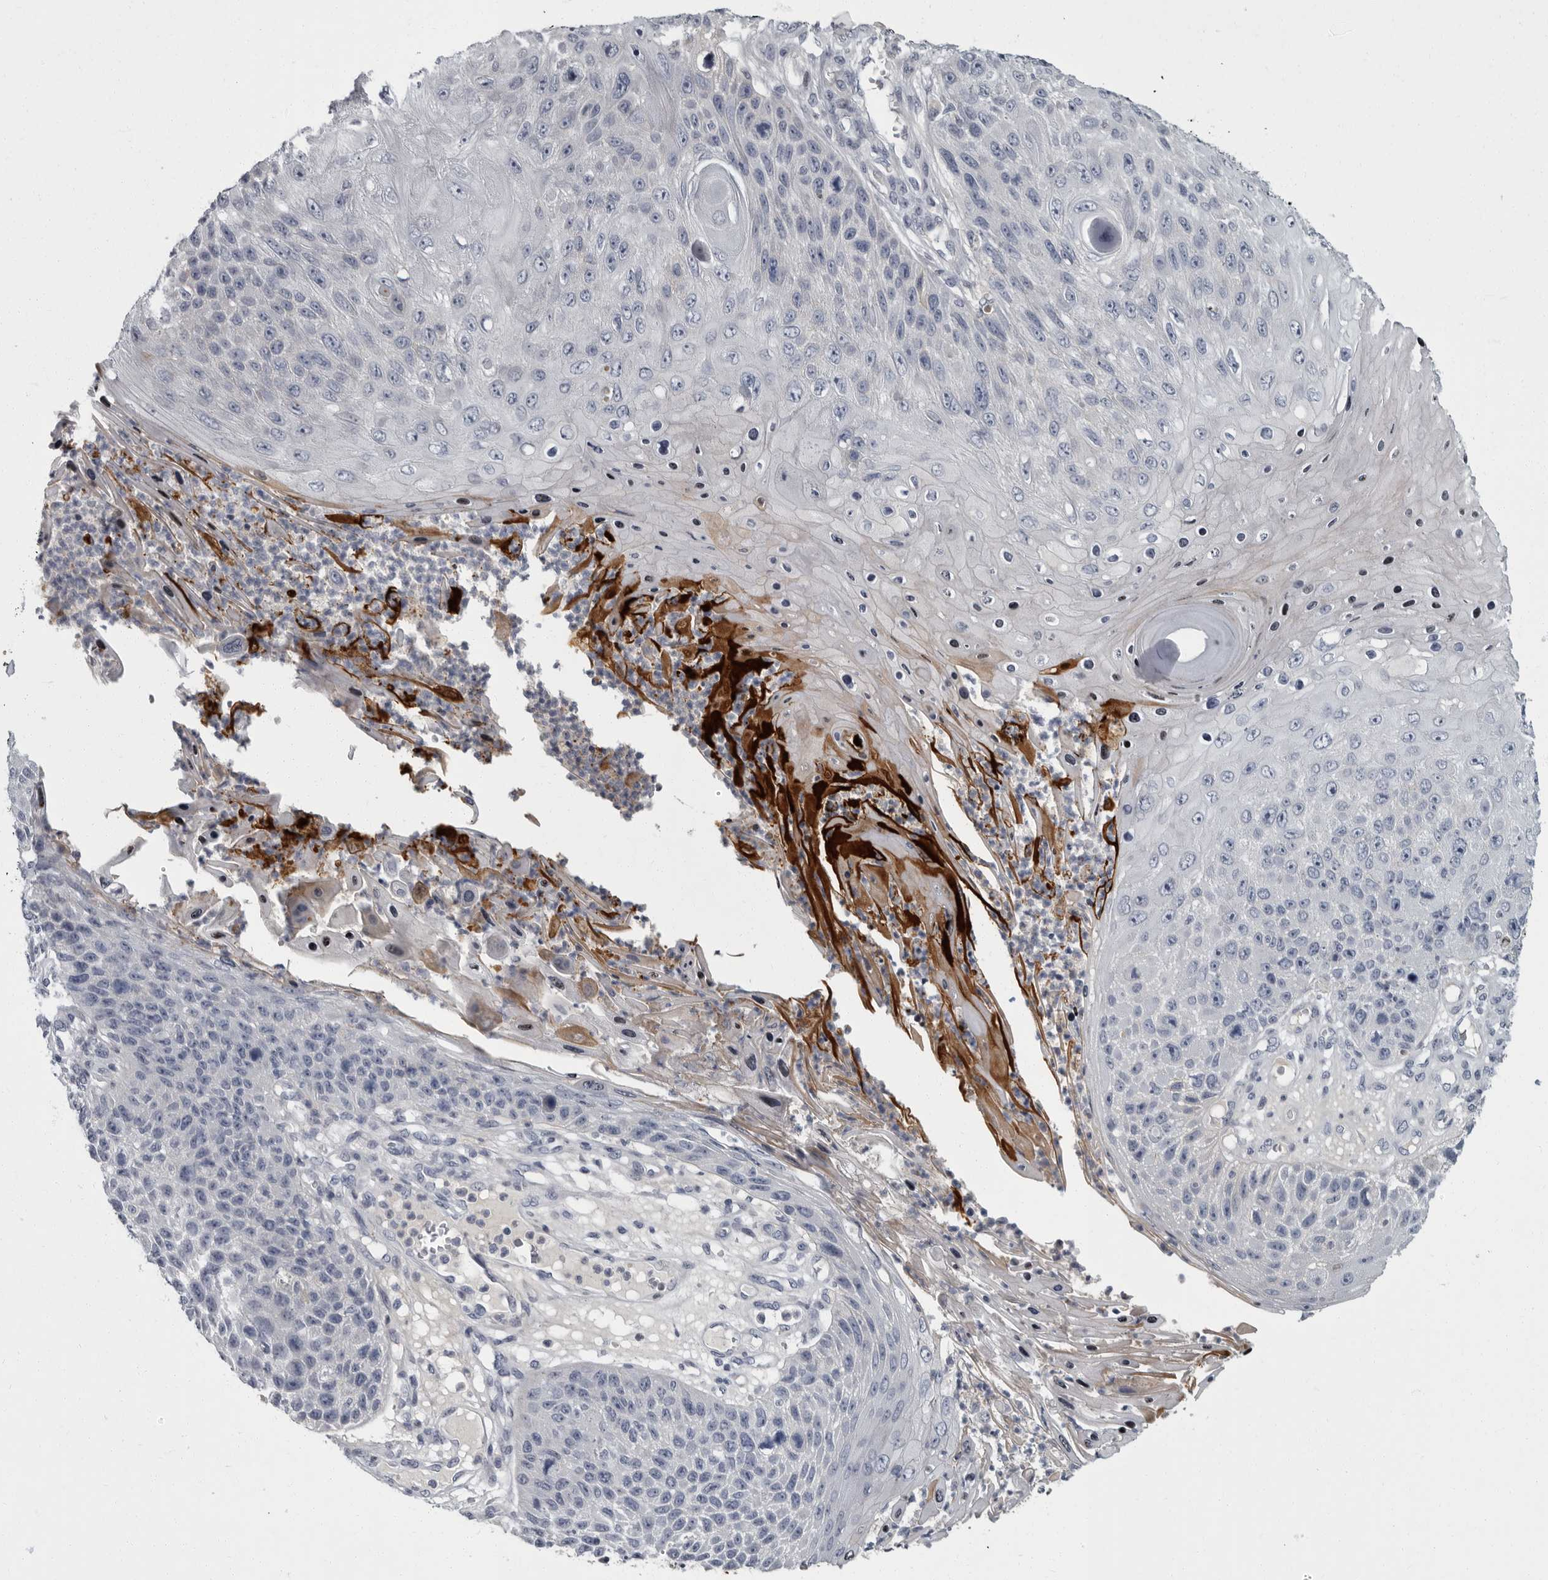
{"staining": {"intensity": "negative", "quantity": "none", "location": "none"}, "tissue": "skin cancer", "cell_type": "Tumor cells", "image_type": "cancer", "snomed": [{"axis": "morphology", "description": "Squamous cell carcinoma, NOS"}, {"axis": "topography", "description": "Skin"}], "caption": "An immunohistochemistry (IHC) photomicrograph of skin cancer (squamous cell carcinoma) is shown. There is no staining in tumor cells of skin cancer (squamous cell carcinoma).", "gene": "SLC25A39", "patient": {"sex": "female", "age": 88}}